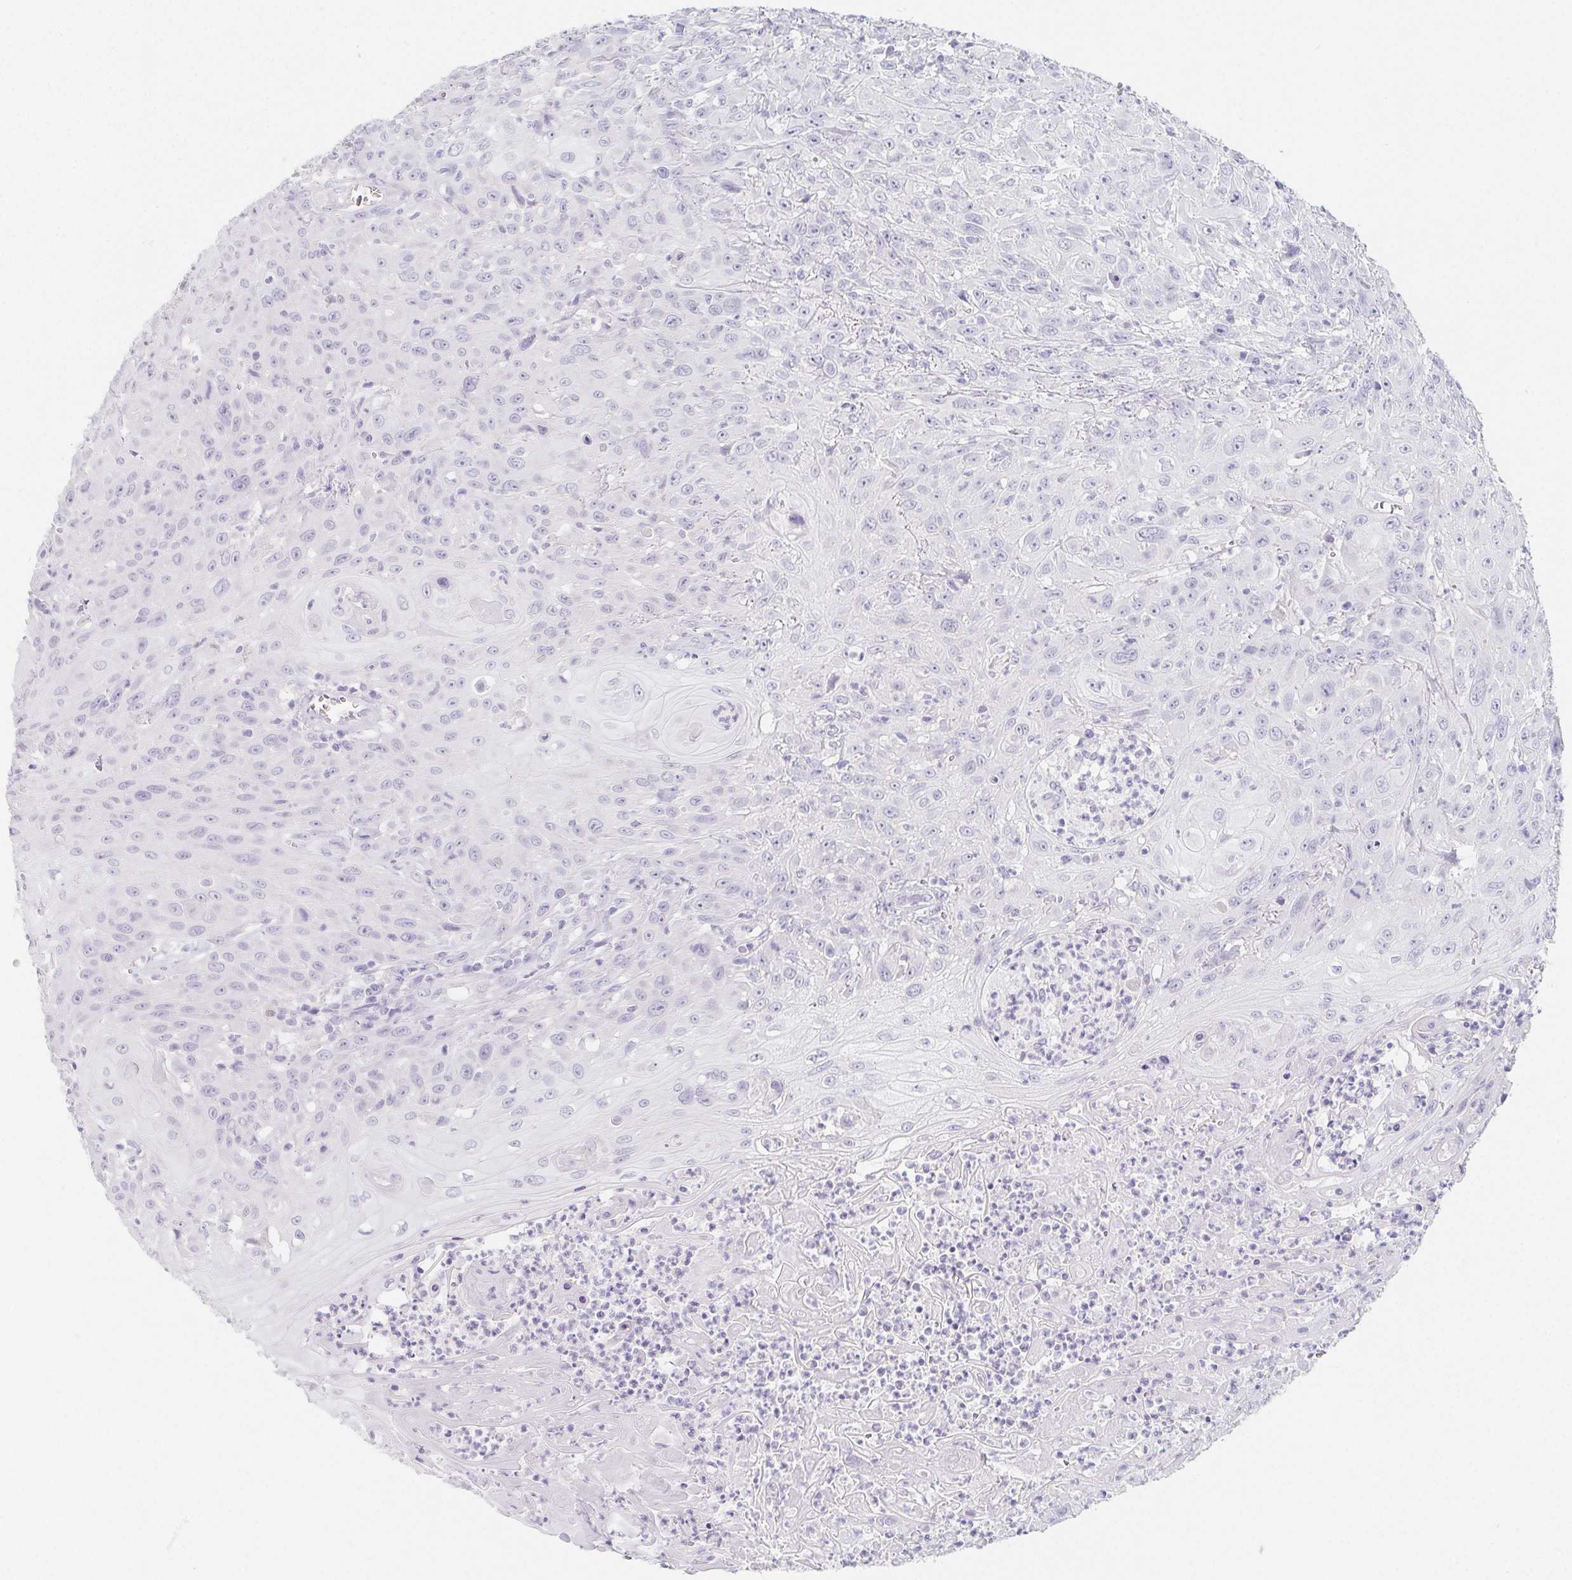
{"staining": {"intensity": "negative", "quantity": "none", "location": "none"}, "tissue": "head and neck cancer", "cell_type": "Tumor cells", "image_type": "cancer", "snomed": [{"axis": "morphology", "description": "Squamous cell carcinoma, NOS"}, {"axis": "topography", "description": "Skin"}, {"axis": "topography", "description": "Head-Neck"}], "caption": "Human head and neck cancer (squamous cell carcinoma) stained for a protein using immunohistochemistry displays no positivity in tumor cells.", "gene": "GLIPR1L1", "patient": {"sex": "male", "age": 80}}